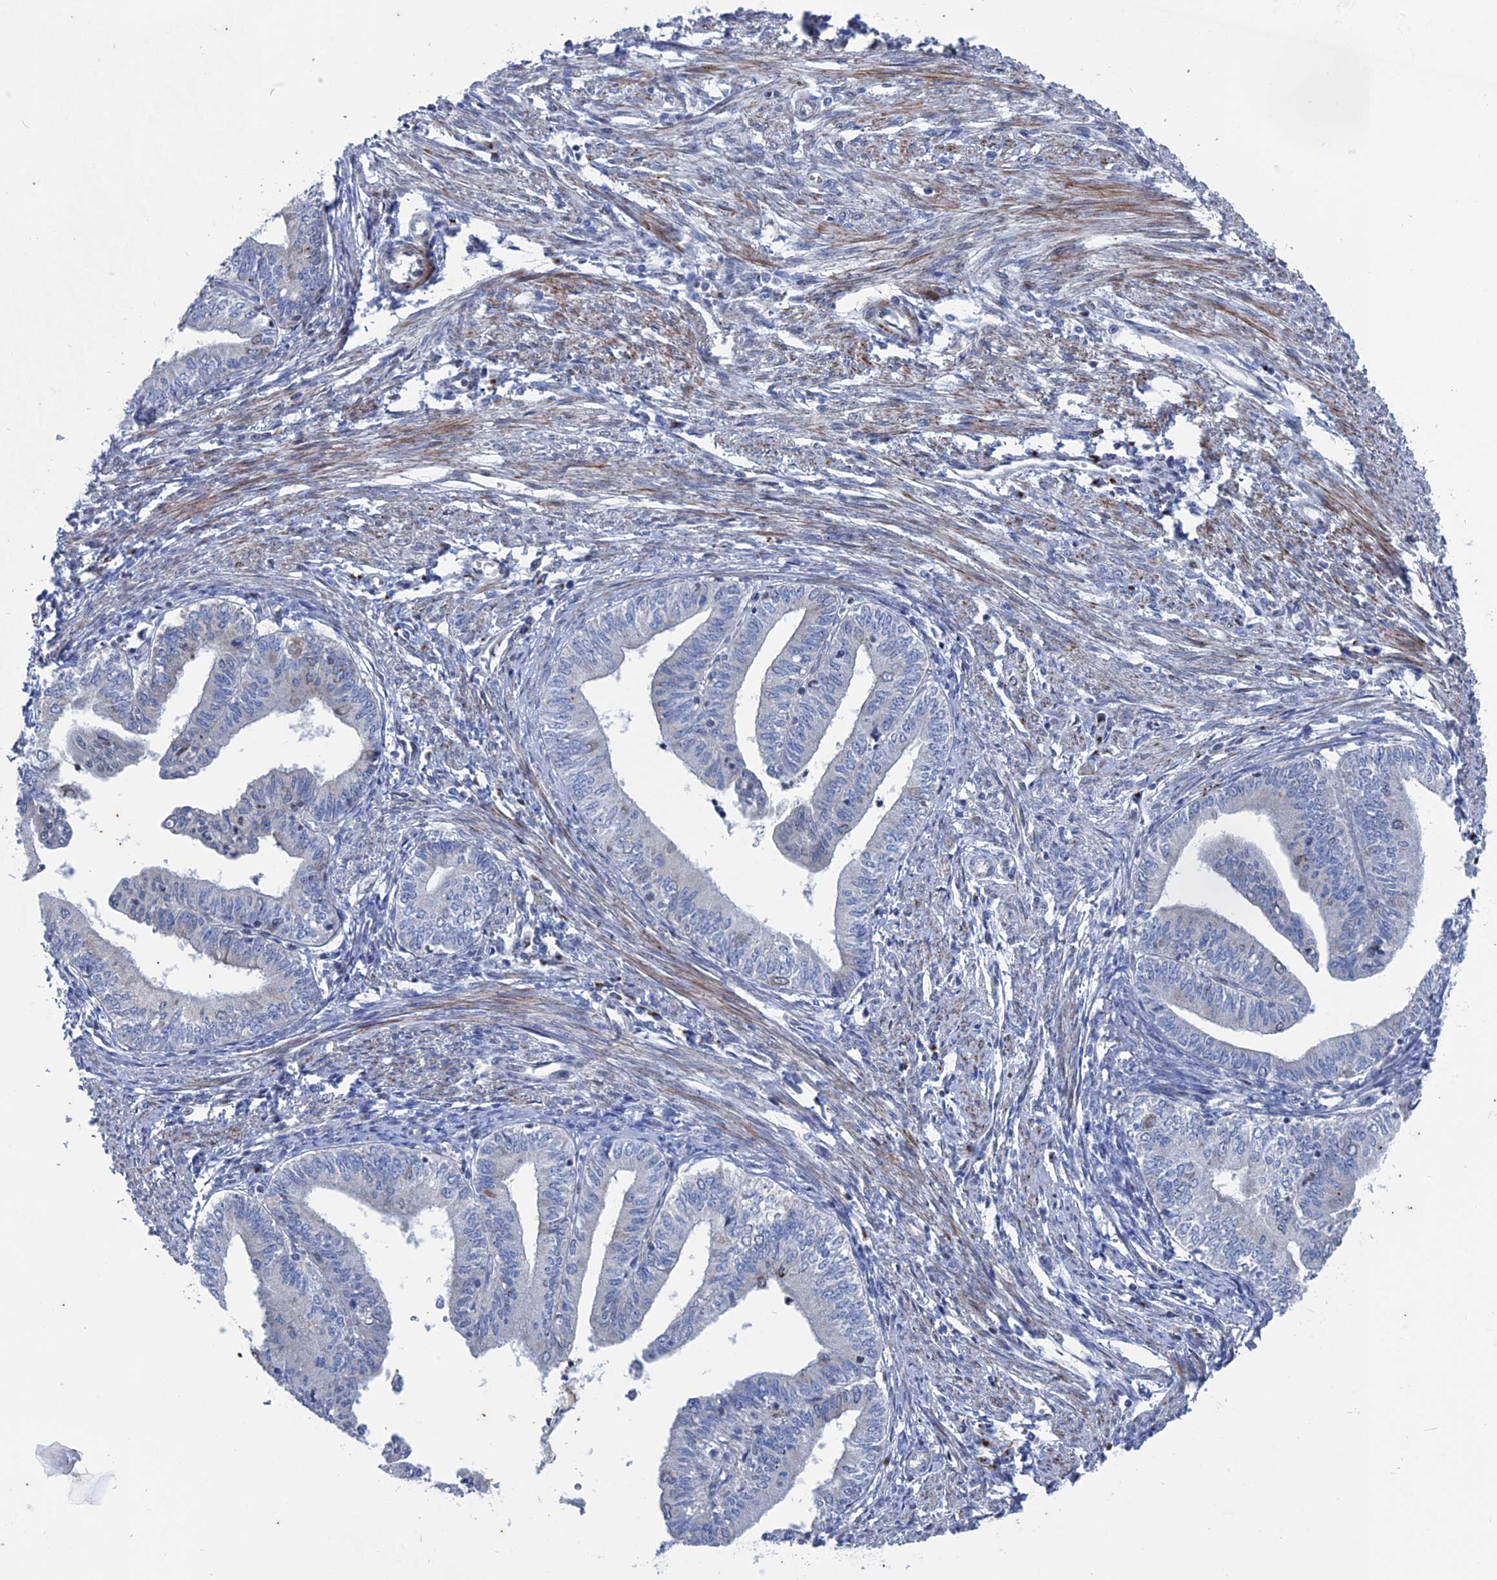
{"staining": {"intensity": "negative", "quantity": "none", "location": "none"}, "tissue": "endometrial cancer", "cell_type": "Tumor cells", "image_type": "cancer", "snomed": [{"axis": "morphology", "description": "Adenocarcinoma, NOS"}, {"axis": "topography", "description": "Endometrium"}], "caption": "Endometrial adenocarcinoma stained for a protein using immunohistochemistry displays no positivity tumor cells.", "gene": "MTRF1", "patient": {"sex": "female", "age": 66}}